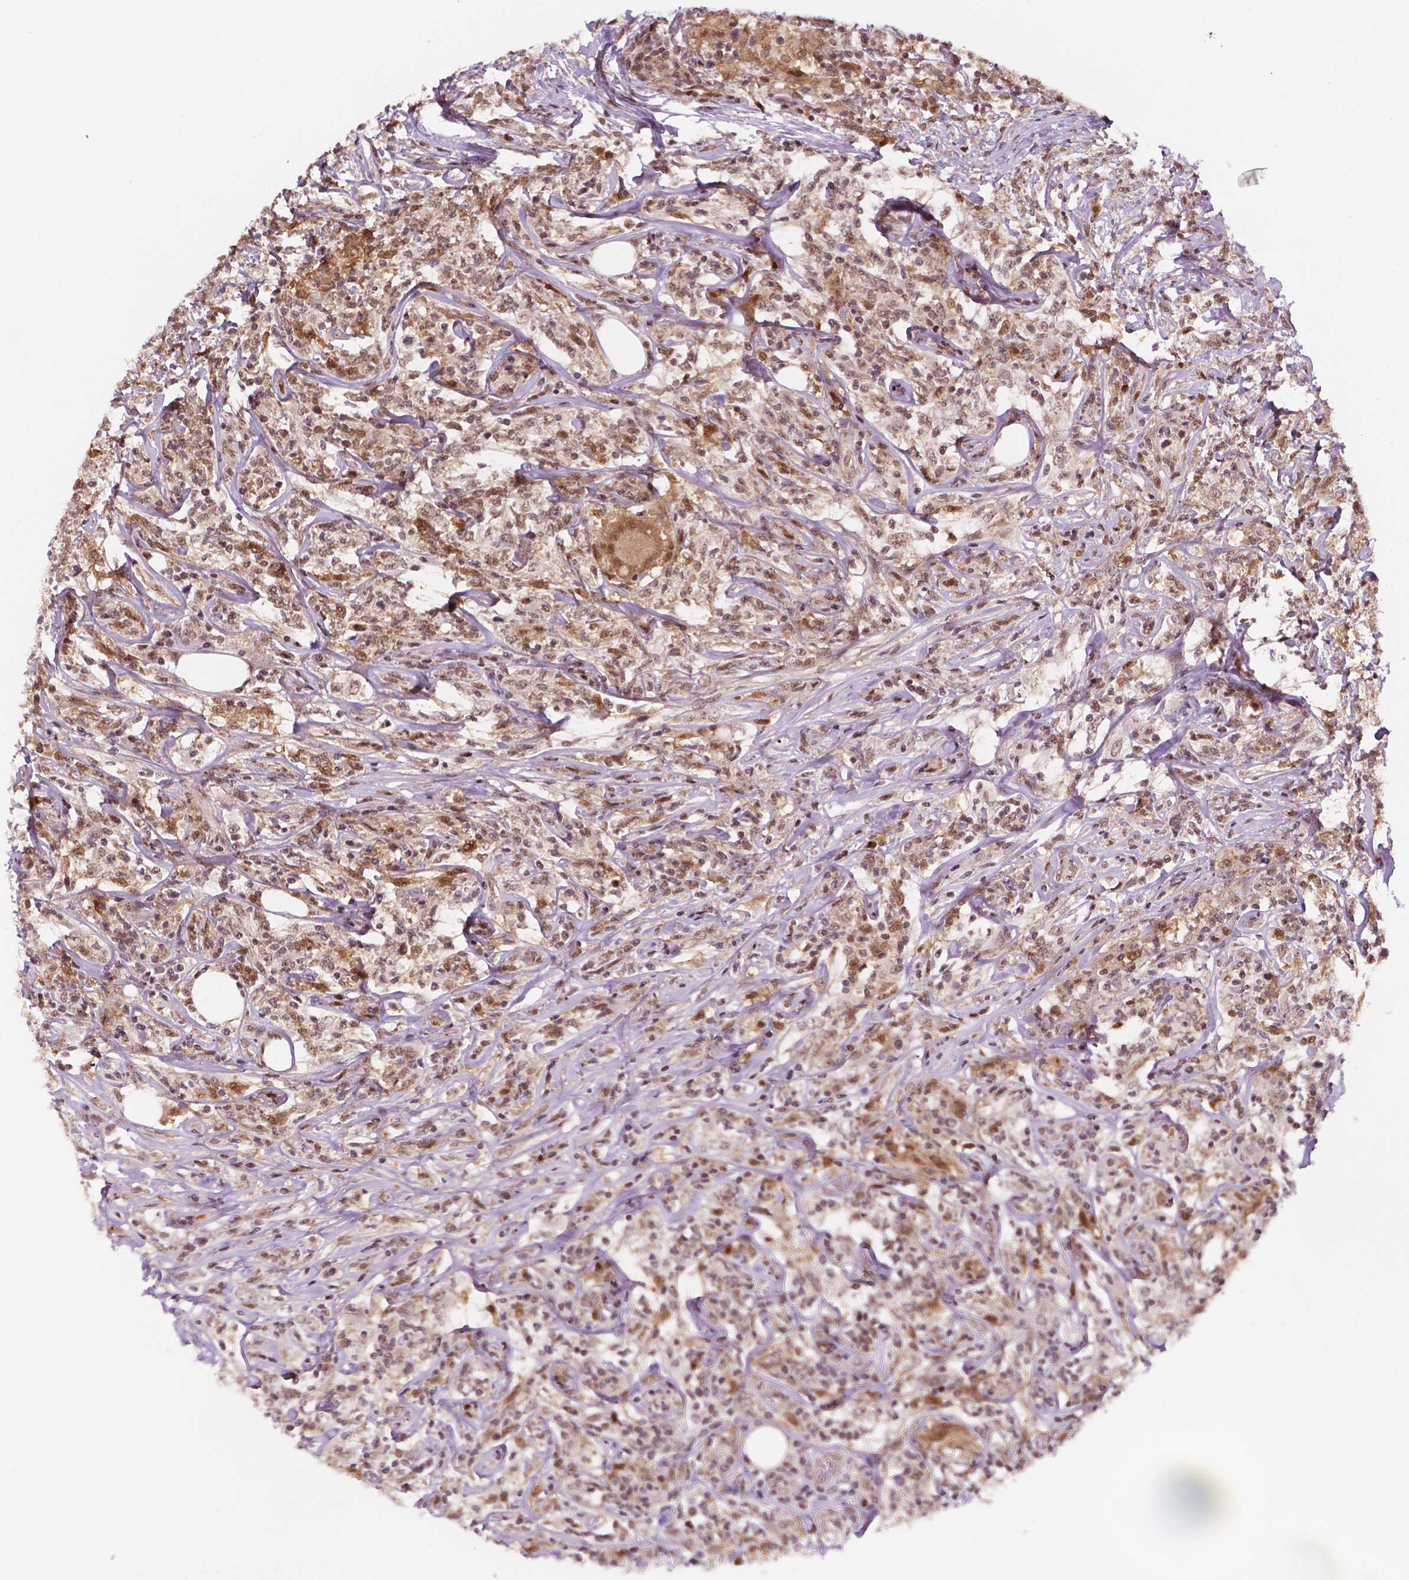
{"staining": {"intensity": "moderate", "quantity": ">75%", "location": "nuclear"}, "tissue": "lymphoma", "cell_type": "Tumor cells", "image_type": "cancer", "snomed": [{"axis": "morphology", "description": "Malignant lymphoma, non-Hodgkin's type, High grade"}, {"axis": "topography", "description": "Lymph node"}], "caption": "A high-resolution micrograph shows immunohistochemistry (IHC) staining of high-grade malignant lymphoma, non-Hodgkin's type, which reveals moderate nuclear expression in approximately >75% of tumor cells.", "gene": "PER2", "patient": {"sex": "female", "age": 84}}